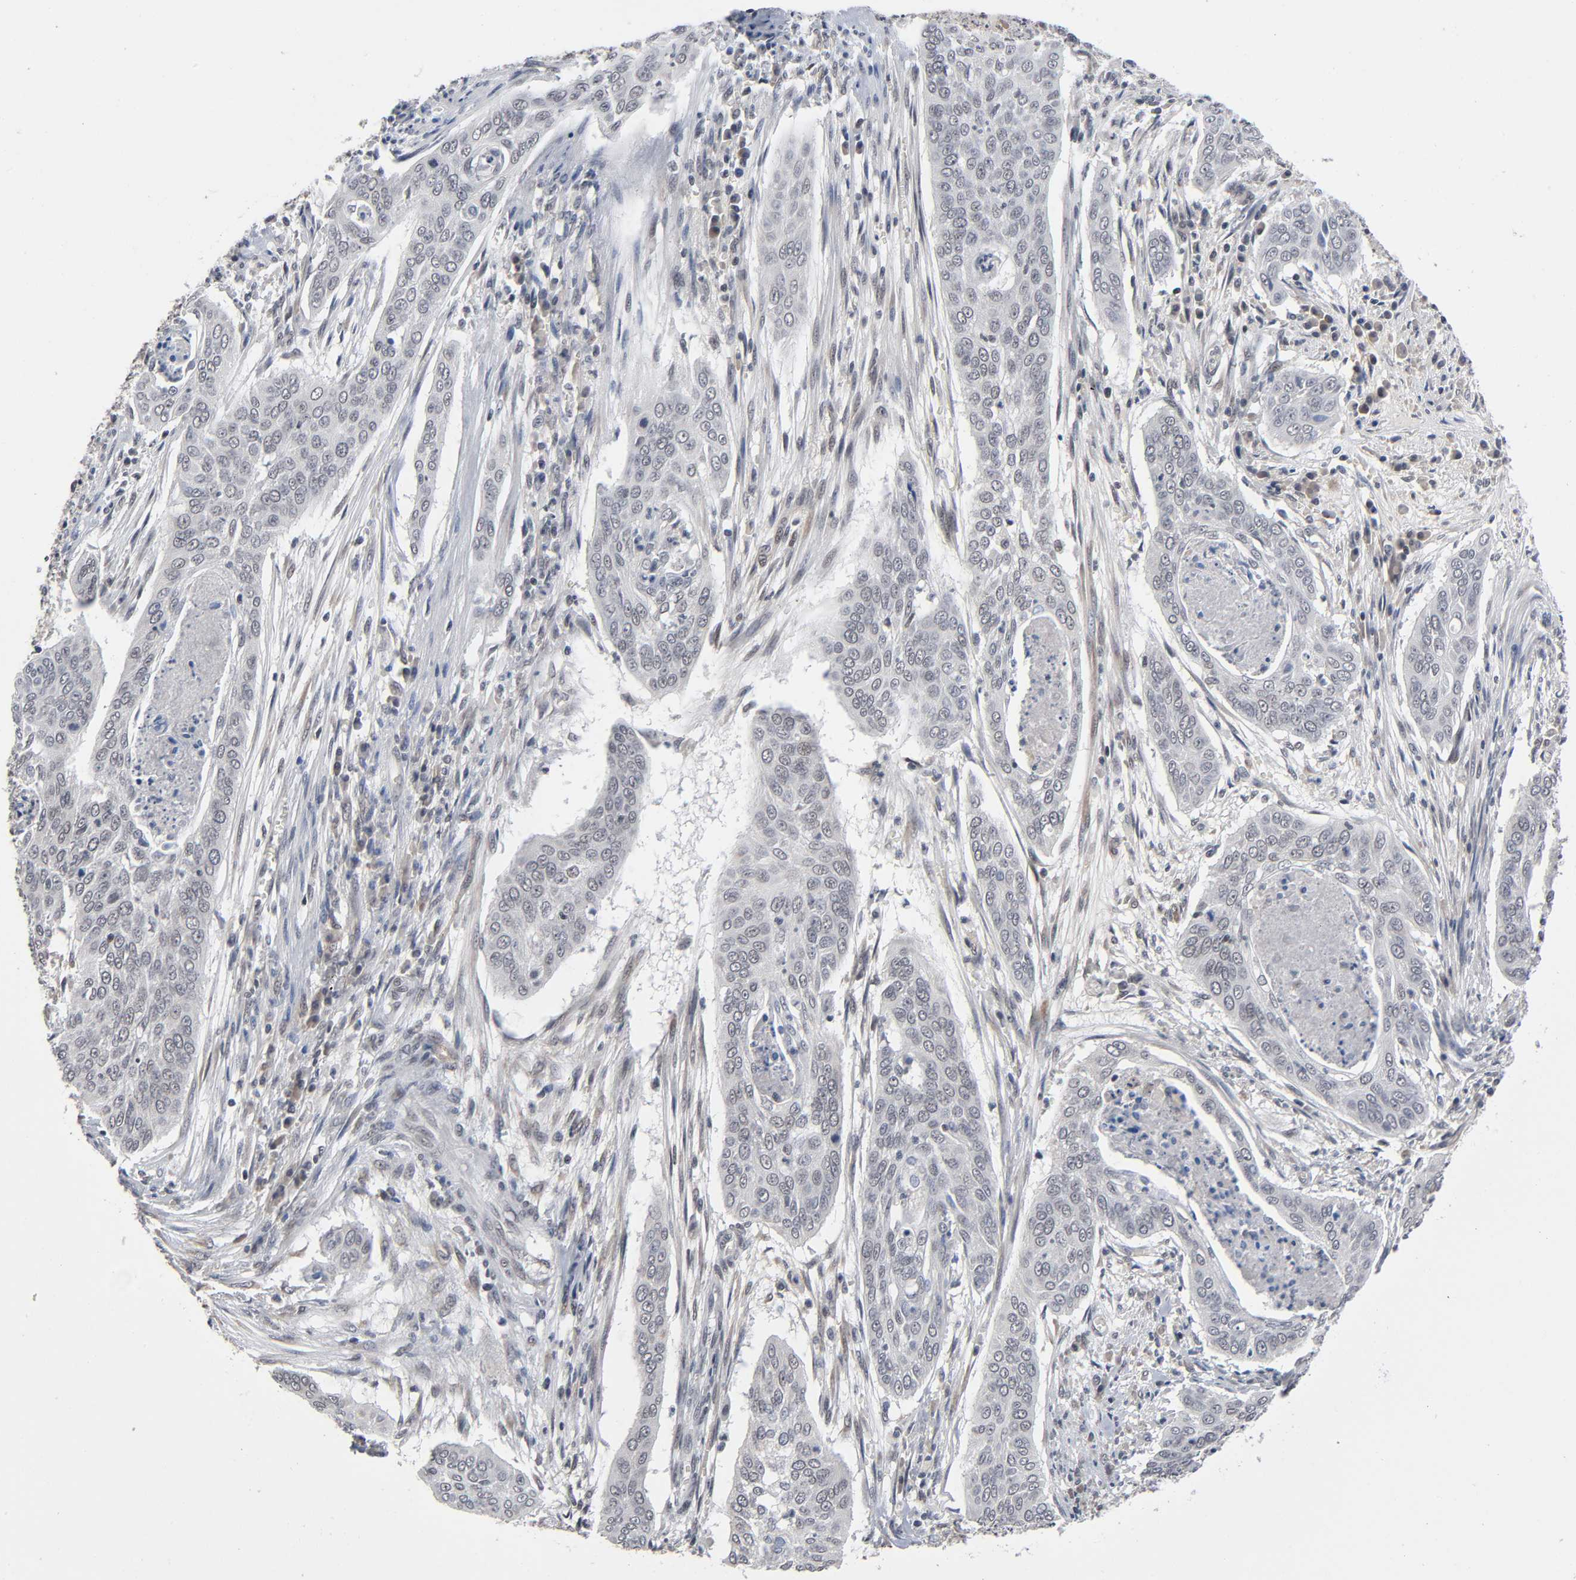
{"staining": {"intensity": "weak", "quantity": "25%-75%", "location": "cytoplasmic/membranous,nuclear"}, "tissue": "cervical cancer", "cell_type": "Tumor cells", "image_type": "cancer", "snomed": [{"axis": "morphology", "description": "Squamous cell carcinoma, NOS"}, {"axis": "topography", "description": "Cervix"}], "caption": "Tumor cells show low levels of weak cytoplasmic/membranous and nuclear expression in approximately 25%-75% of cells in human squamous cell carcinoma (cervical). (DAB IHC, brown staining for protein, blue staining for nuclei).", "gene": "ZNF384", "patient": {"sex": "female", "age": 39}}